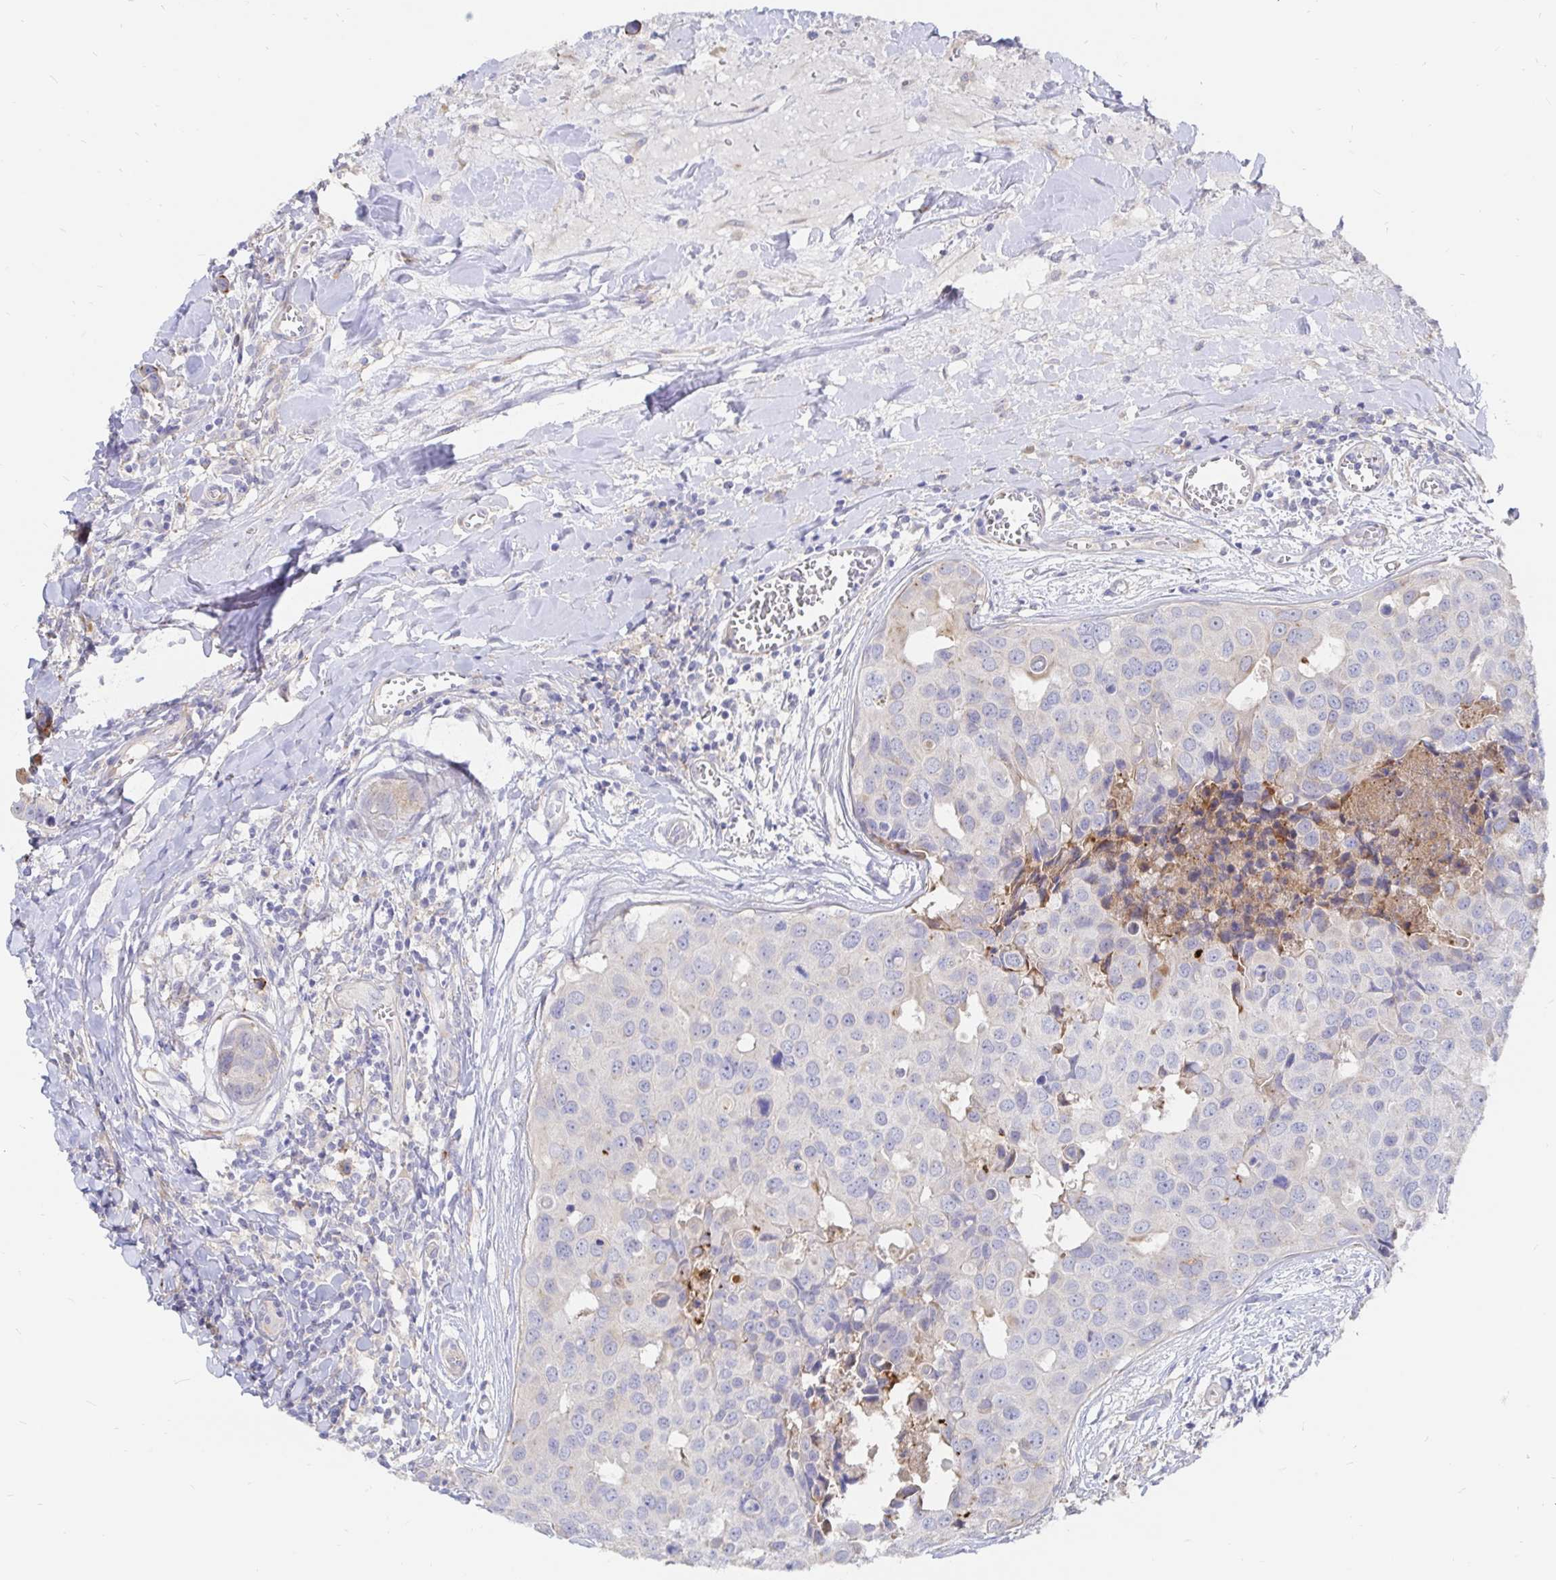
{"staining": {"intensity": "negative", "quantity": "none", "location": "none"}, "tissue": "breast cancer", "cell_type": "Tumor cells", "image_type": "cancer", "snomed": [{"axis": "morphology", "description": "Duct carcinoma"}, {"axis": "topography", "description": "Breast"}], "caption": "A high-resolution micrograph shows IHC staining of invasive ductal carcinoma (breast), which shows no significant expression in tumor cells.", "gene": "KCTD19", "patient": {"sex": "female", "age": 24}}